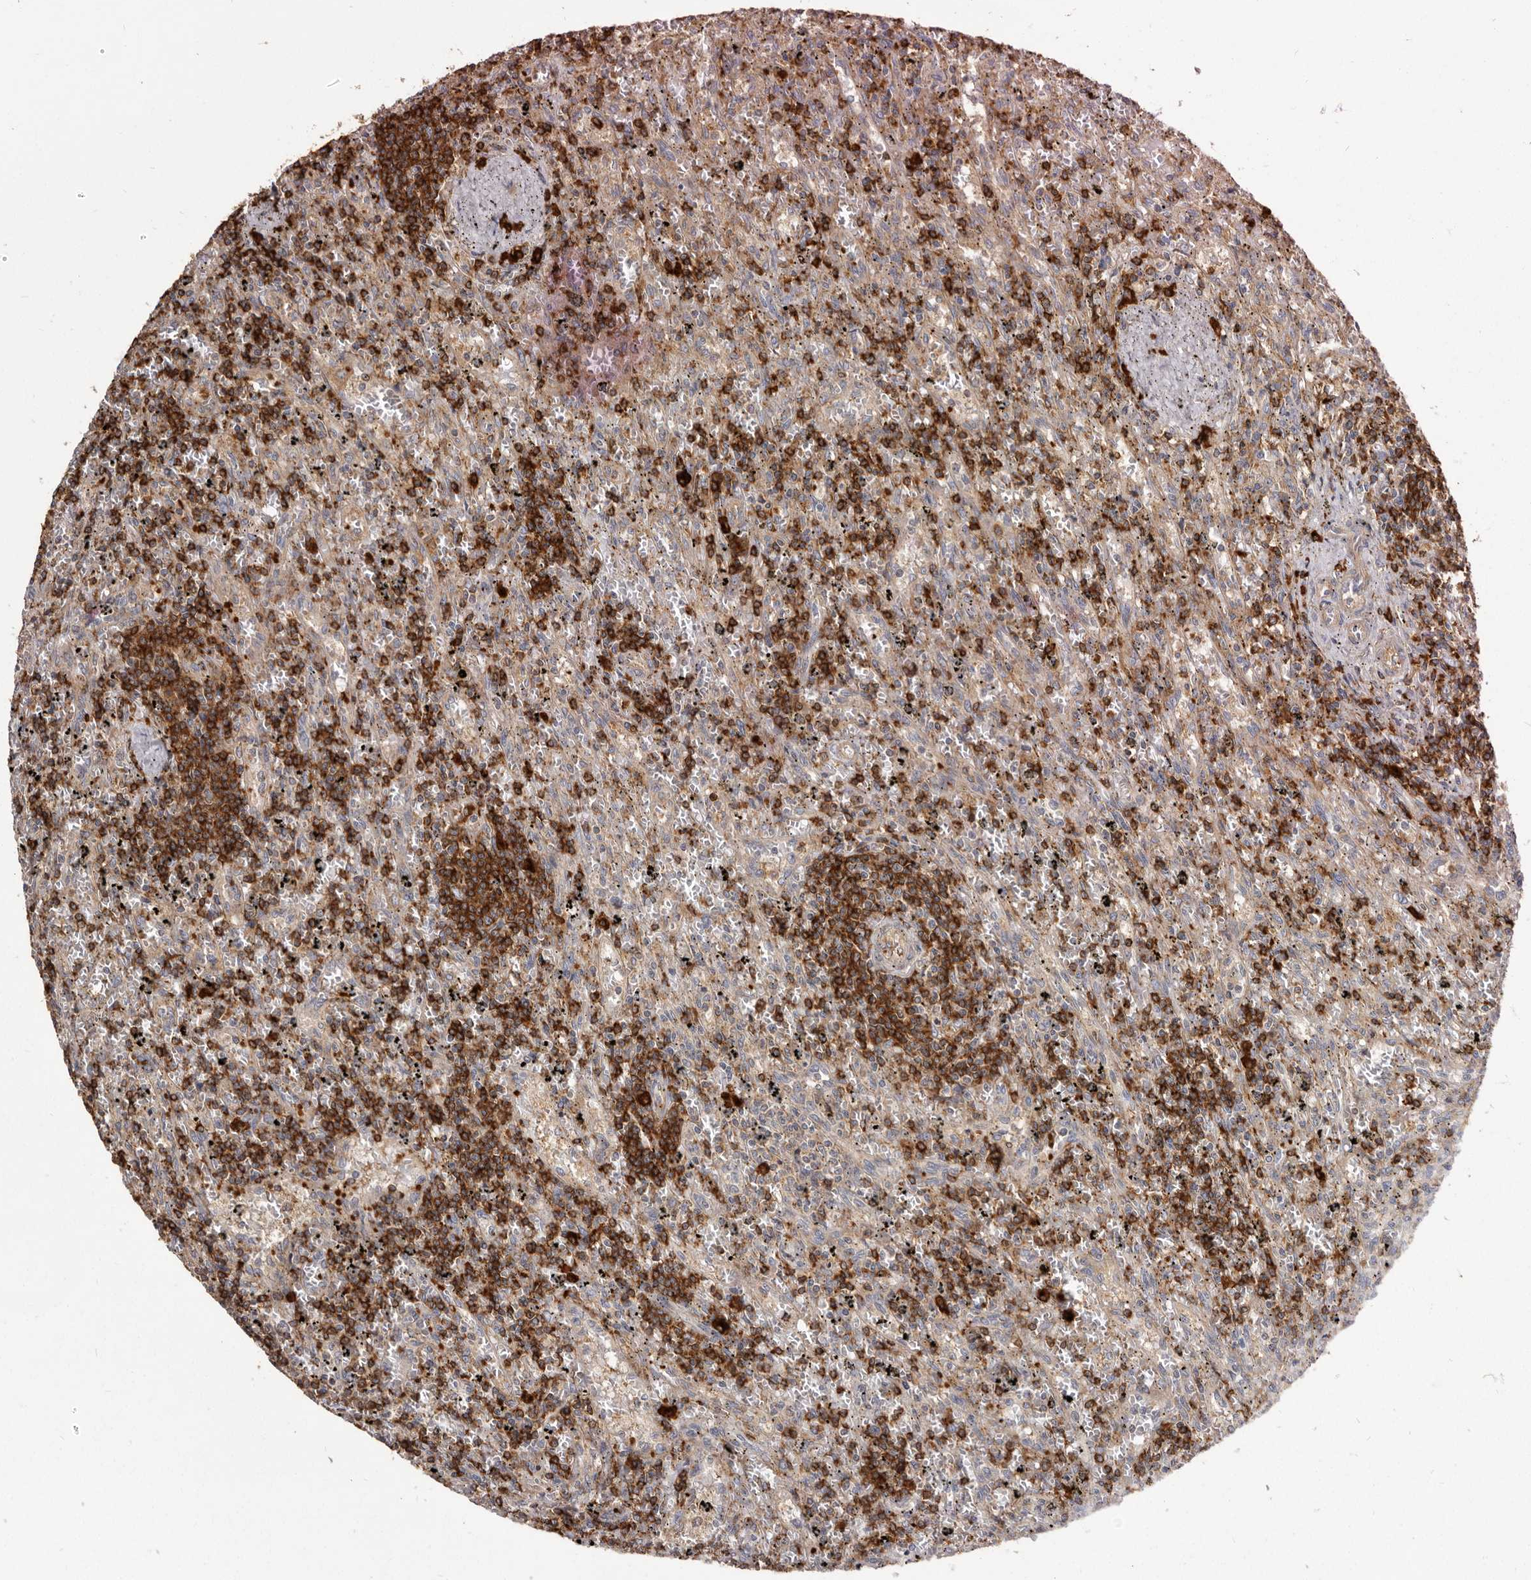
{"staining": {"intensity": "weak", "quantity": "25%-75%", "location": "cytoplasmic/membranous"}, "tissue": "lymphoma", "cell_type": "Tumor cells", "image_type": "cancer", "snomed": [{"axis": "morphology", "description": "Malignant lymphoma, non-Hodgkin's type, Low grade"}, {"axis": "topography", "description": "Spleen"}], "caption": "Protein analysis of lymphoma tissue demonstrates weak cytoplasmic/membranous positivity in about 25%-75% of tumor cells. Using DAB (brown) and hematoxylin (blue) stains, captured at high magnification using brightfield microscopy.", "gene": "TPD52", "patient": {"sex": "male", "age": 76}}